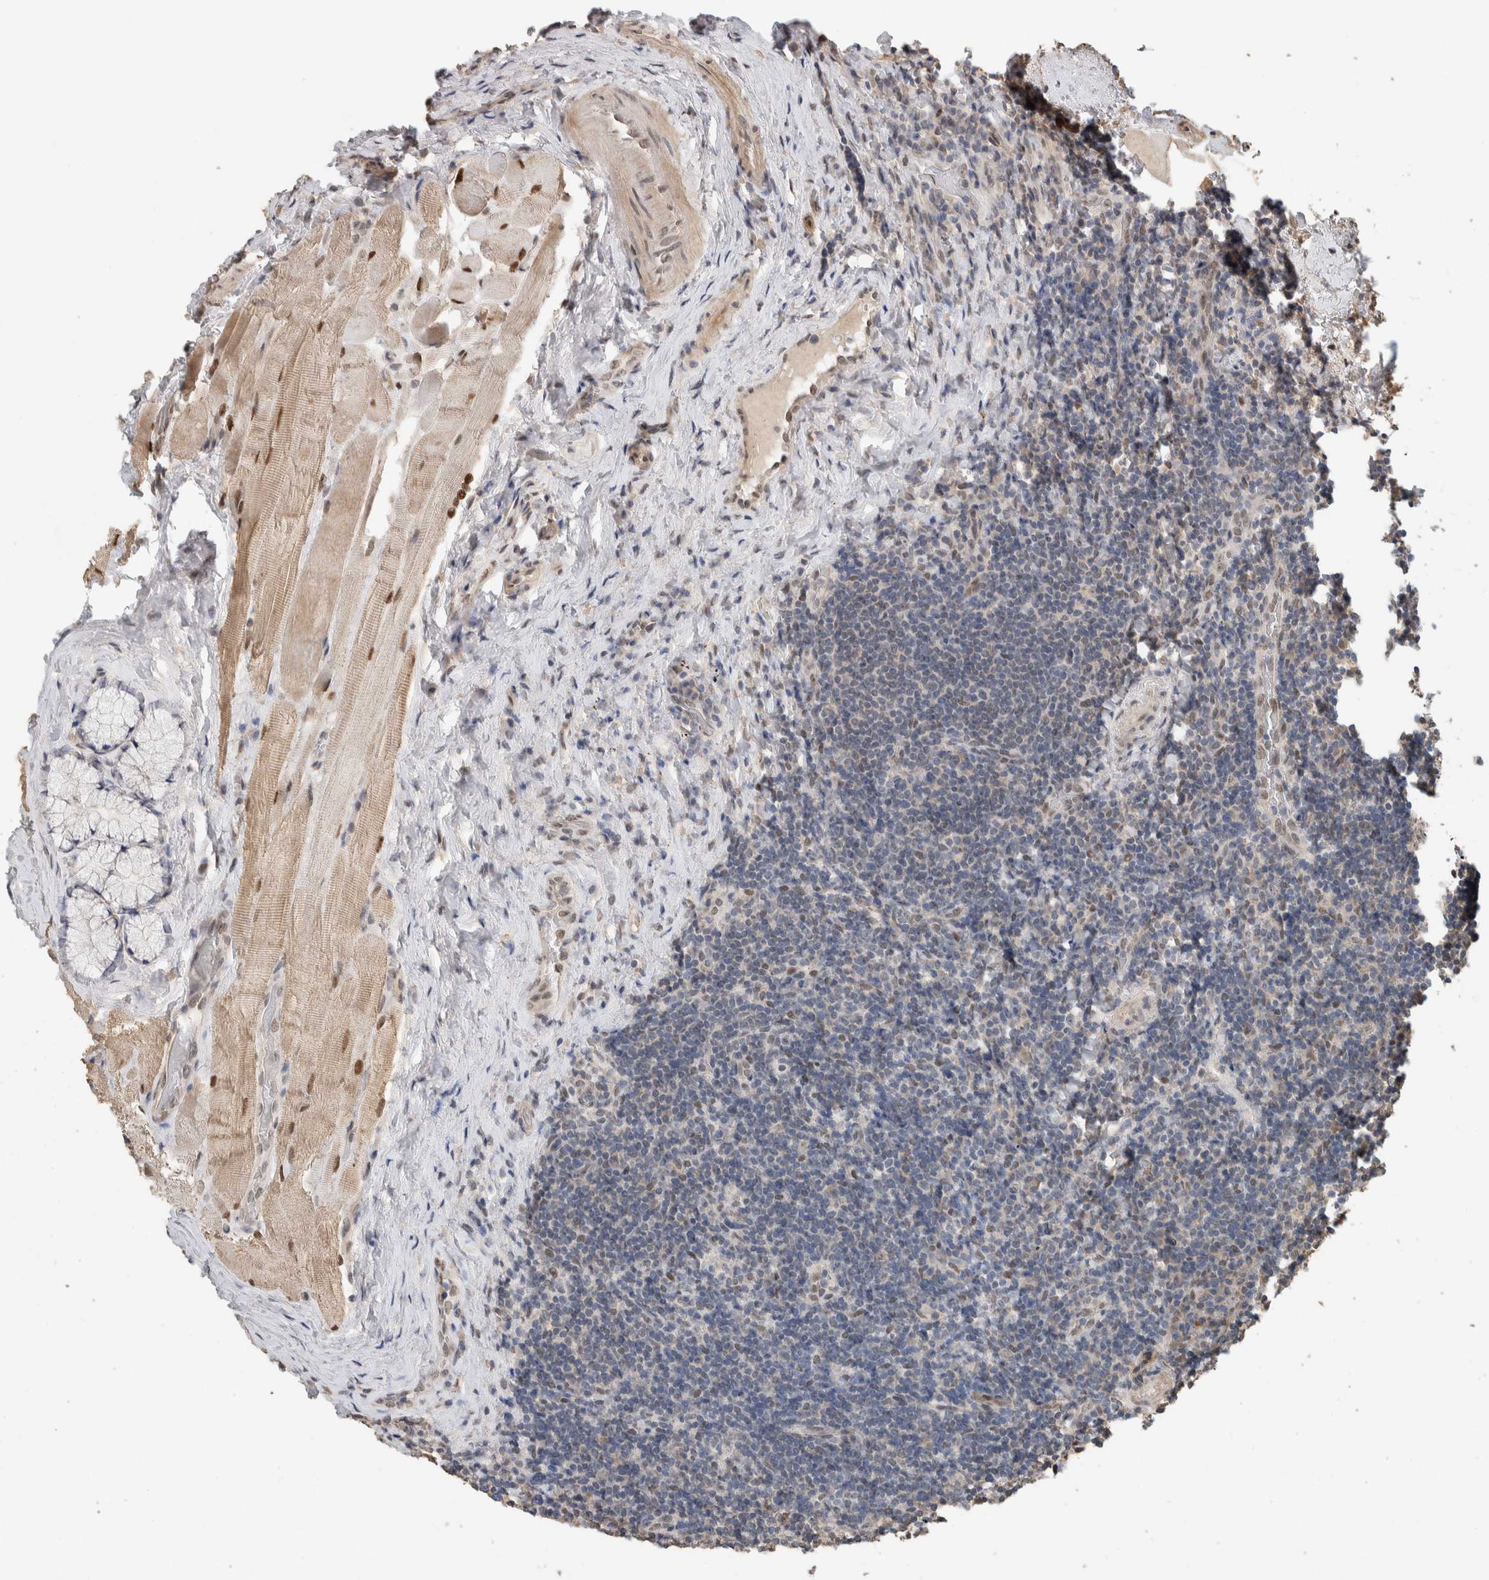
{"staining": {"intensity": "weak", "quantity": "<25%", "location": "nuclear"}, "tissue": "lymphoma", "cell_type": "Tumor cells", "image_type": "cancer", "snomed": [{"axis": "morphology", "description": "Malignant lymphoma, non-Hodgkin's type, High grade"}, {"axis": "topography", "description": "Tonsil"}], "caption": "Immunohistochemistry photomicrograph of high-grade malignant lymphoma, non-Hodgkin's type stained for a protein (brown), which exhibits no positivity in tumor cells. (DAB IHC visualized using brightfield microscopy, high magnification).", "gene": "CYSRT1", "patient": {"sex": "female", "age": 36}}